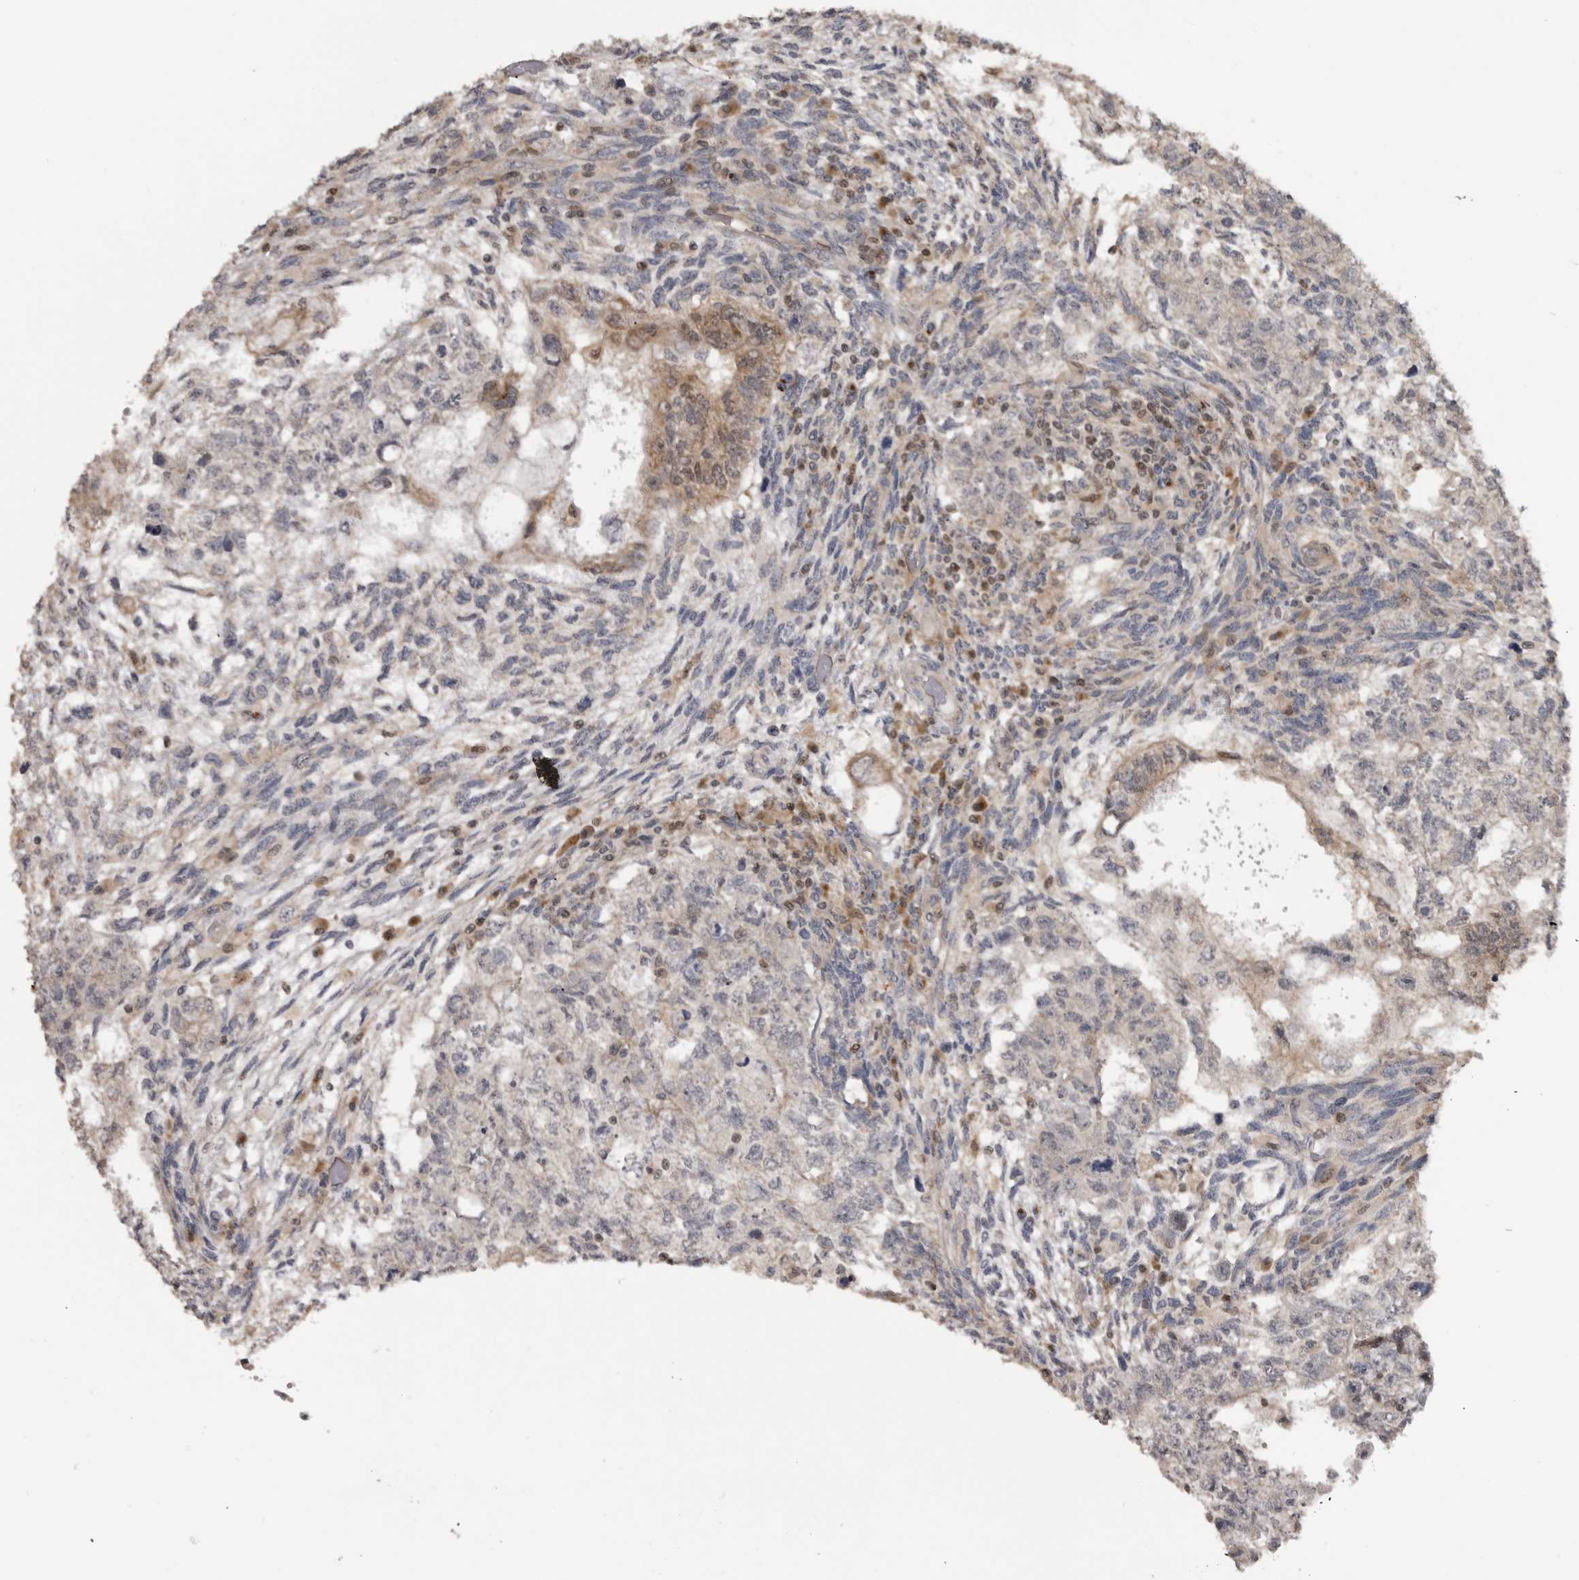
{"staining": {"intensity": "negative", "quantity": "none", "location": "none"}, "tissue": "testis cancer", "cell_type": "Tumor cells", "image_type": "cancer", "snomed": [{"axis": "morphology", "description": "Normal tissue, NOS"}, {"axis": "morphology", "description": "Carcinoma, Embryonal, NOS"}, {"axis": "topography", "description": "Testis"}], "caption": "Testis cancer (embryonal carcinoma) stained for a protein using IHC exhibits no staining tumor cells.", "gene": "MAPK13", "patient": {"sex": "male", "age": 36}}